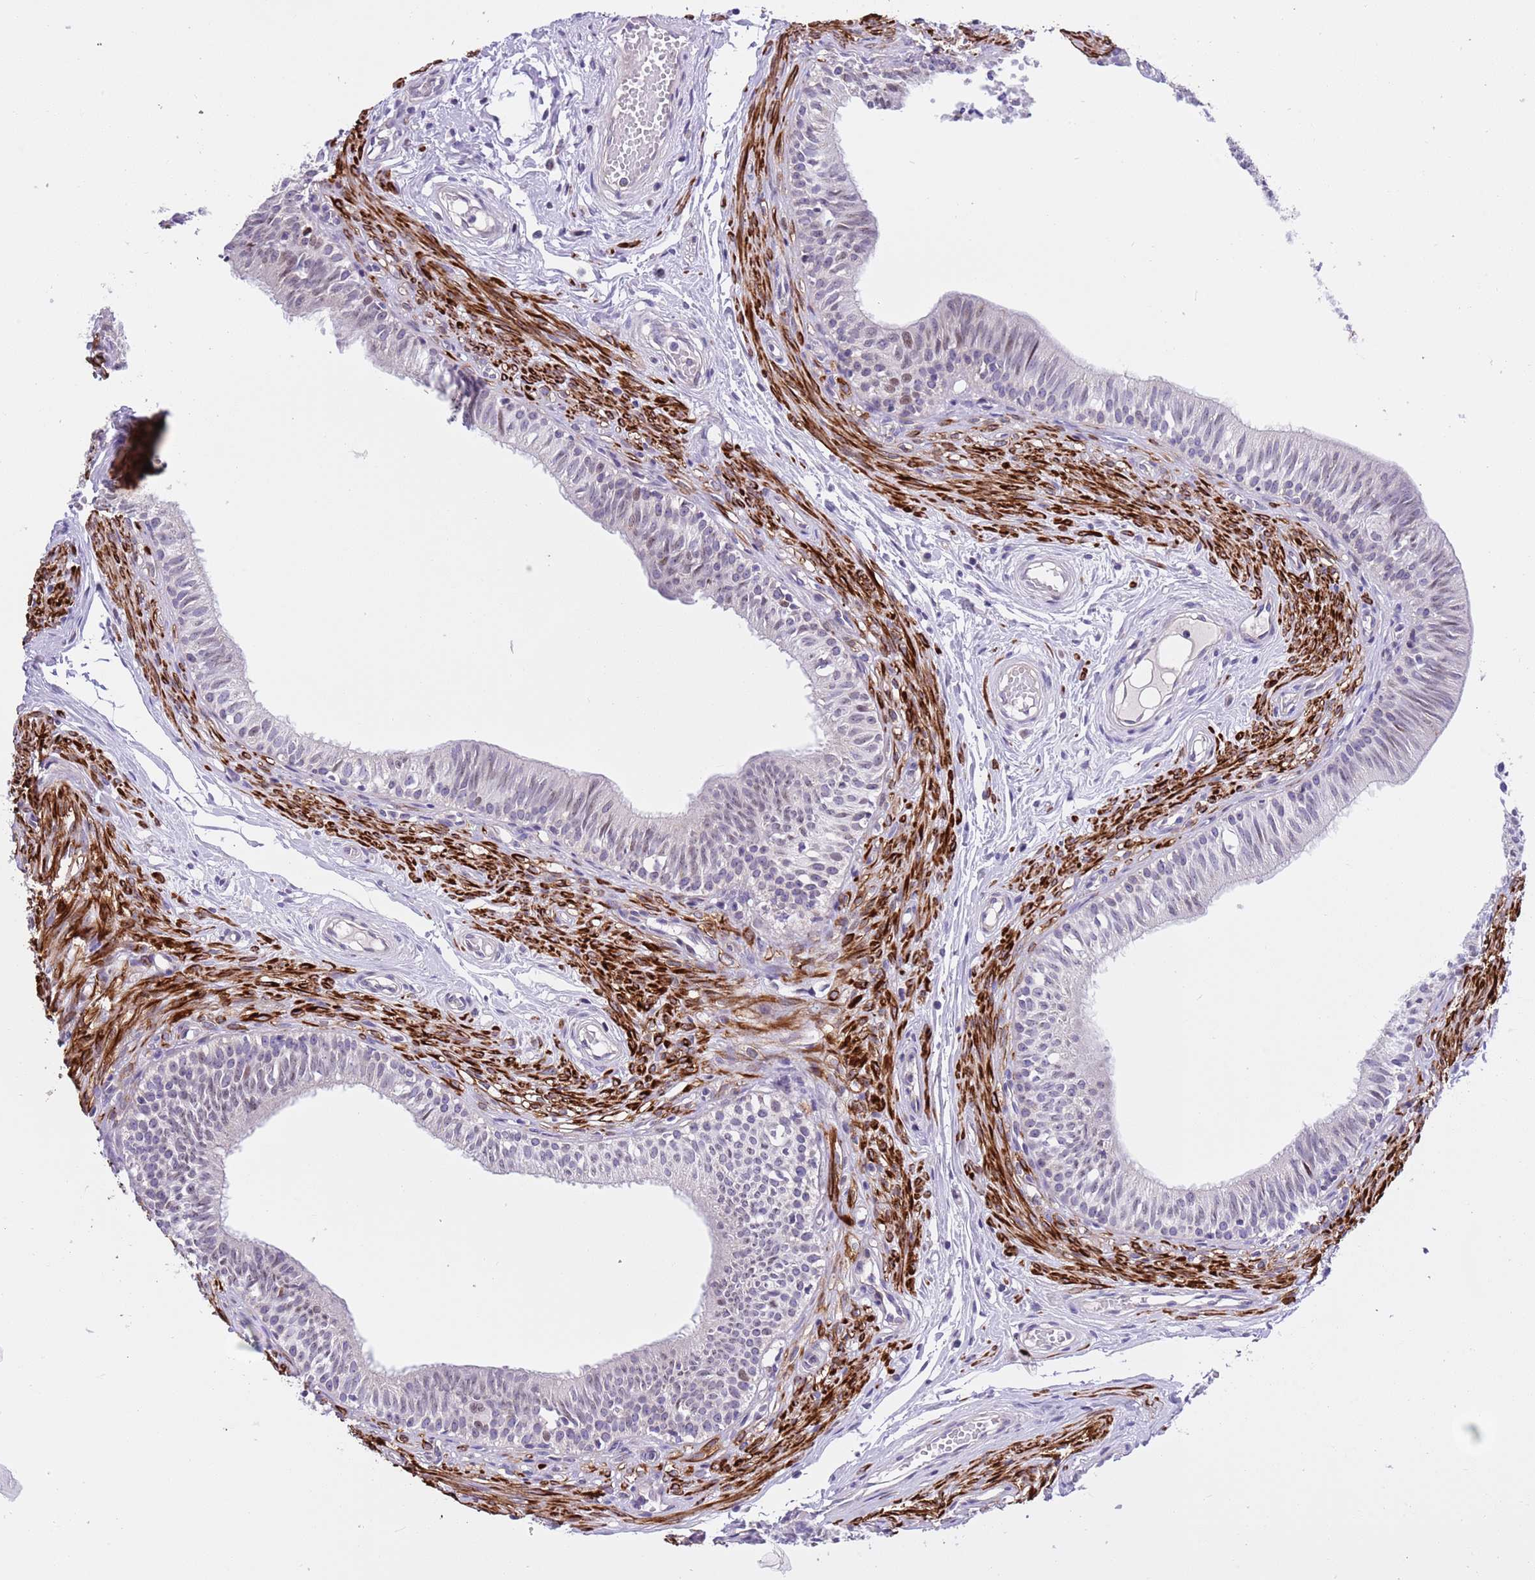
{"staining": {"intensity": "moderate", "quantity": "<25%", "location": "cytoplasmic/membranous,nuclear"}, "tissue": "epididymis", "cell_type": "Glandular cells", "image_type": "normal", "snomed": [{"axis": "morphology", "description": "Normal tissue, NOS"}, {"axis": "topography", "description": "Epididymis, spermatic cord, NOS"}], "caption": "IHC histopathology image of unremarkable human epididymis stained for a protein (brown), which displays low levels of moderate cytoplasmic/membranous,nuclear staining in approximately <25% of glandular cells.", "gene": "NET1", "patient": {"sex": "male", "age": 22}}